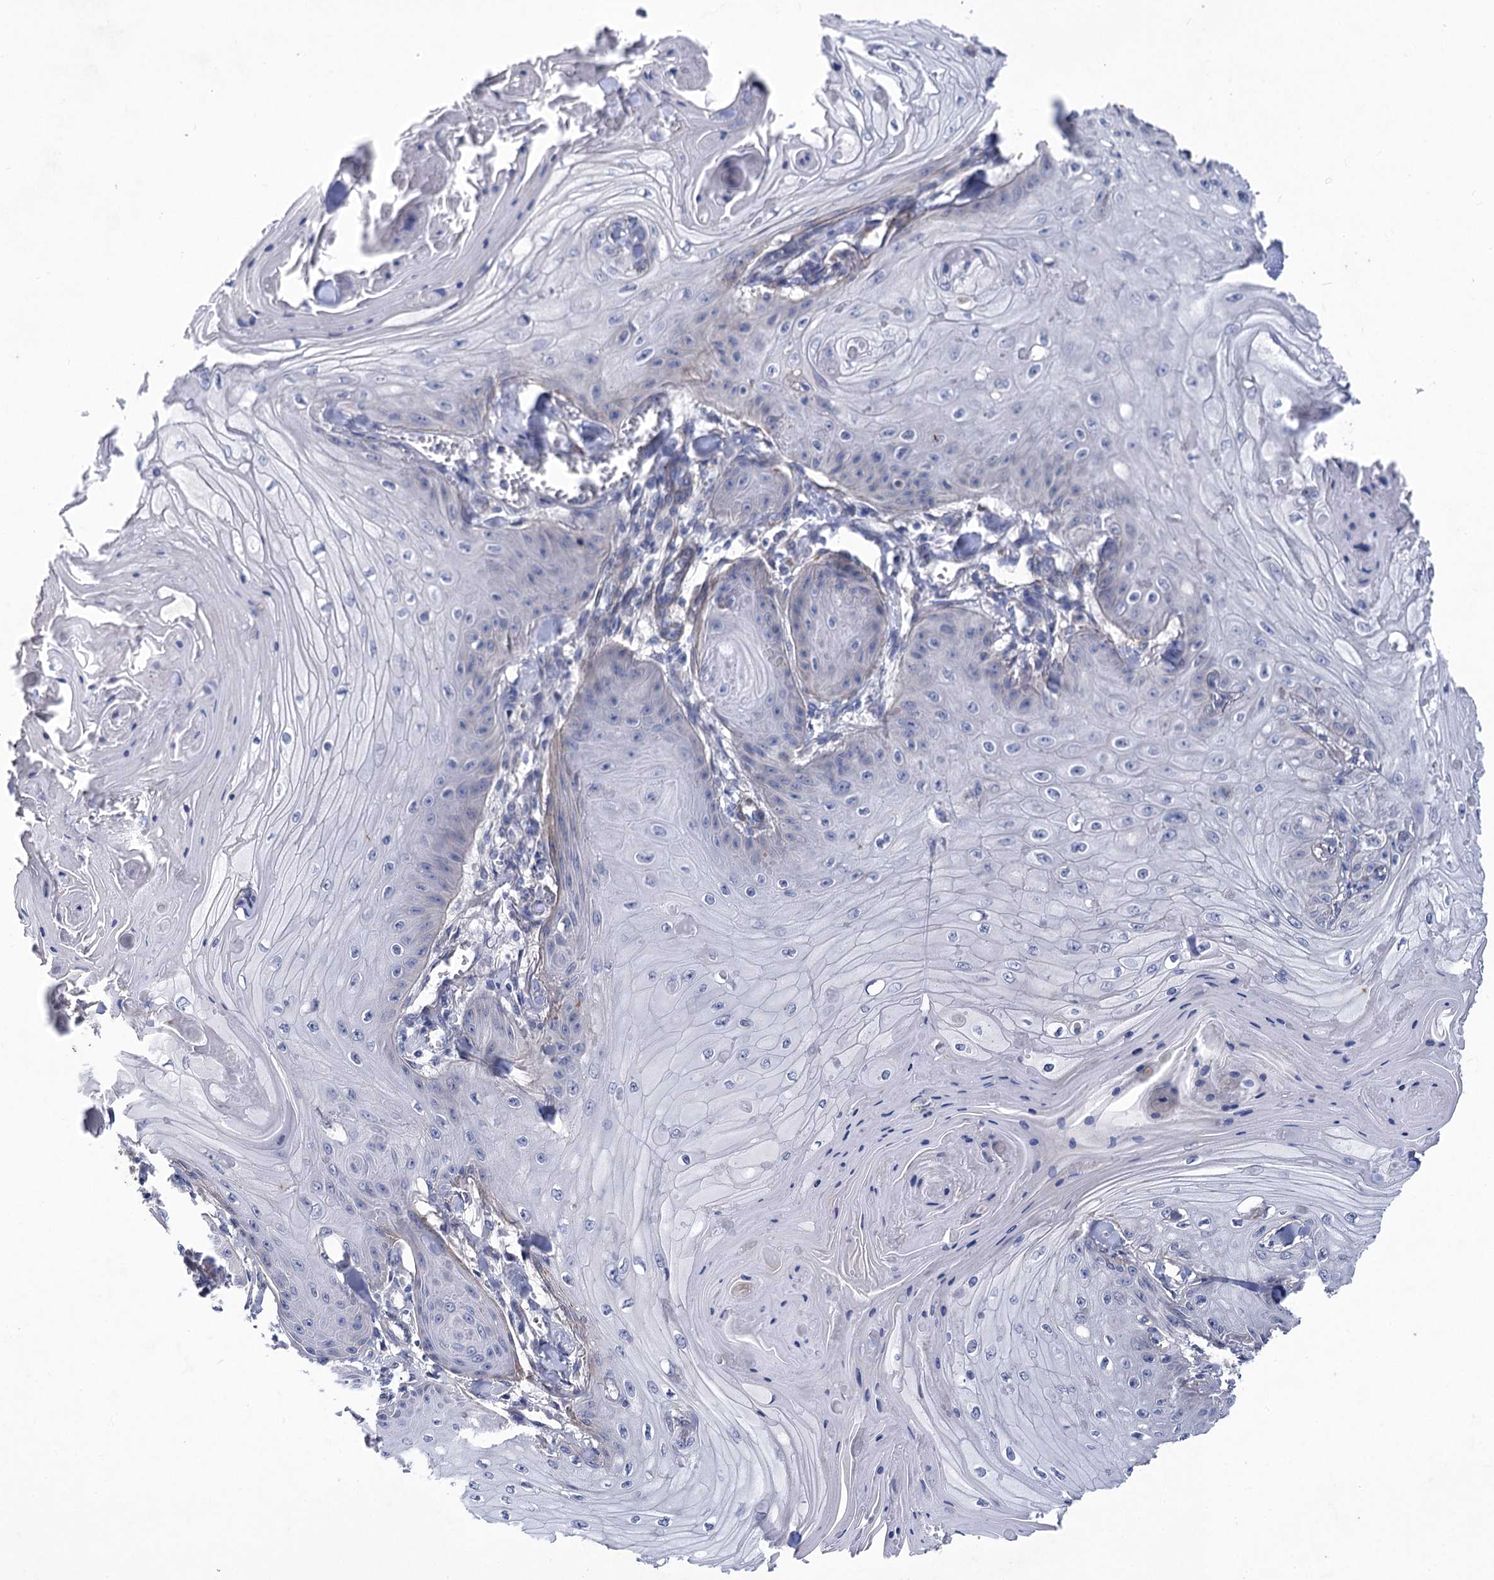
{"staining": {"intensity": "negative", "quantity": "none", "location": "none"}, "tissue": "skin cancer", "cell_type": "Tumor cells", "image_type": "cancer", "snomed": [{"axis": "morphology", "description": "Squamous cell carcinoma, NOS"}, {"axis": "topography", "description": "Skin"}], "caption": "Immunohistochemistry (IHC) image of neoplastic tissue: squamous cell carcinoma (skin) stained with DAB (3,3'-diaminobenzidine) shows no significant protein positivity in tumor cells.", "gene": "RDH16", "patient": {"sex": "male", "age": 74}}